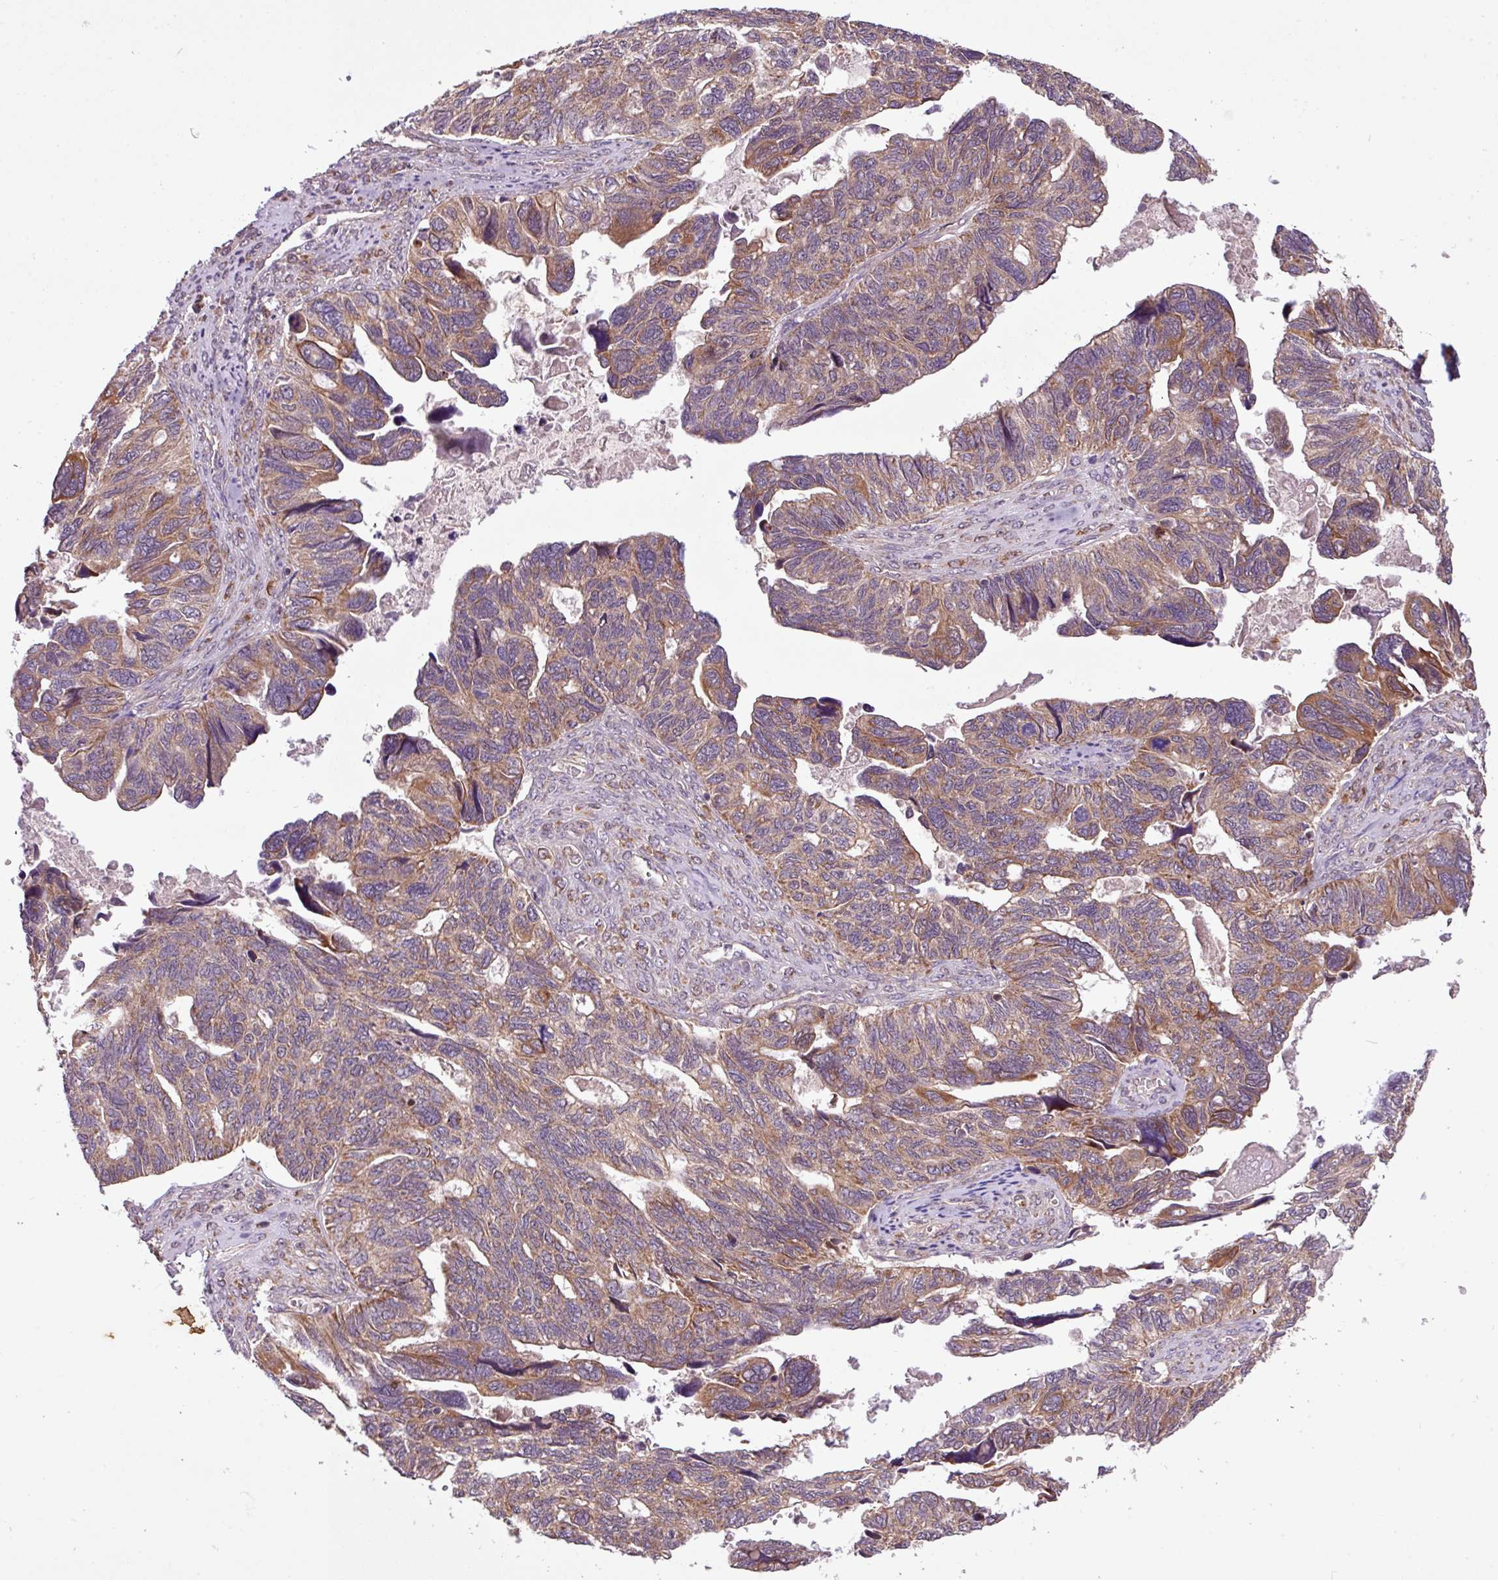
{"staining": {"intensity": "moderate", "quantity": ">75%", "location": "cytoplasmic/membranous"}, "tissue": "ovarian cancer", "cell_type": "Tumor cells", "image_type": "cancer", "snomed": [{"axis": "morphology", "description": "Cystadenocarcinoma, serous, NOS"}, {"axis": "topography", "description": "Ovary"}], "caption": "This photomicrograph reveals immunohistochemistry (IHC) staining of human serous cystadenocarcinoma (ovarian), with medium moderate cytoplasmic/membranous expression in approximately >75% of tumor cells.", "gene": "TIMM10B", "patient": {"sex": "female", "age": 79}}